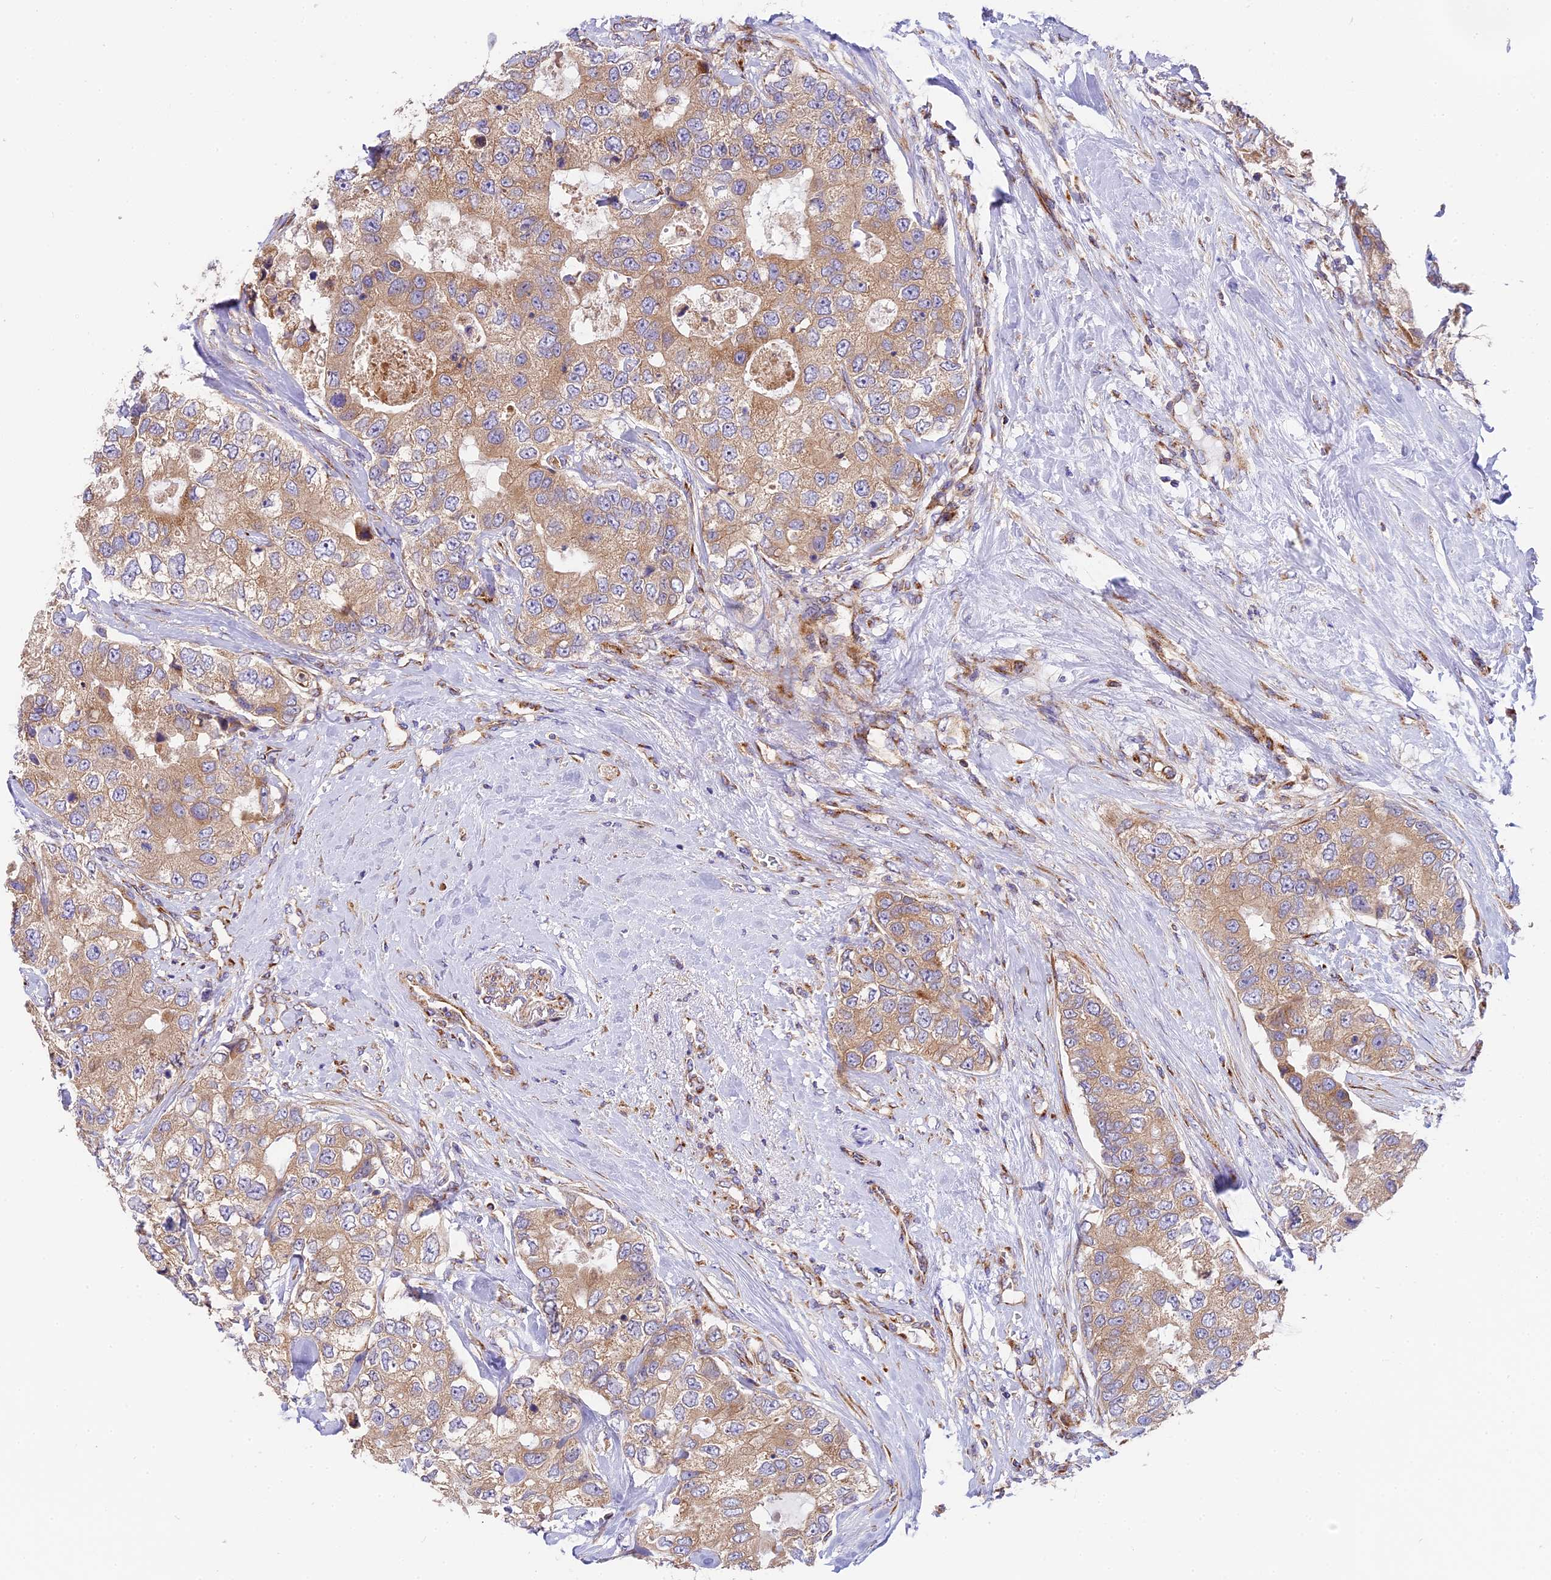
{"staining": {"intensity": "moderate", "quantity": "25%-75%", "location": "cytoplasmic/membranous"}, "tissue": "breast cancer", "cell_type": "Tumor cells", "image_type": "cancer", "snomed": [{"axis": "morphology", "description": "Duct carcinoma"}, {"axis": "topography", "description": "Breast"}], "caption": "Immunohistochemistry (IHC) of human breast cancer (intraductal carcinoma) shows medium levels of moderate cytoplasmic/membranous expression in about 25%-75% of tumor cells.", "gene": "MRAS", "patient": {"sex": "female", "age": 62}}